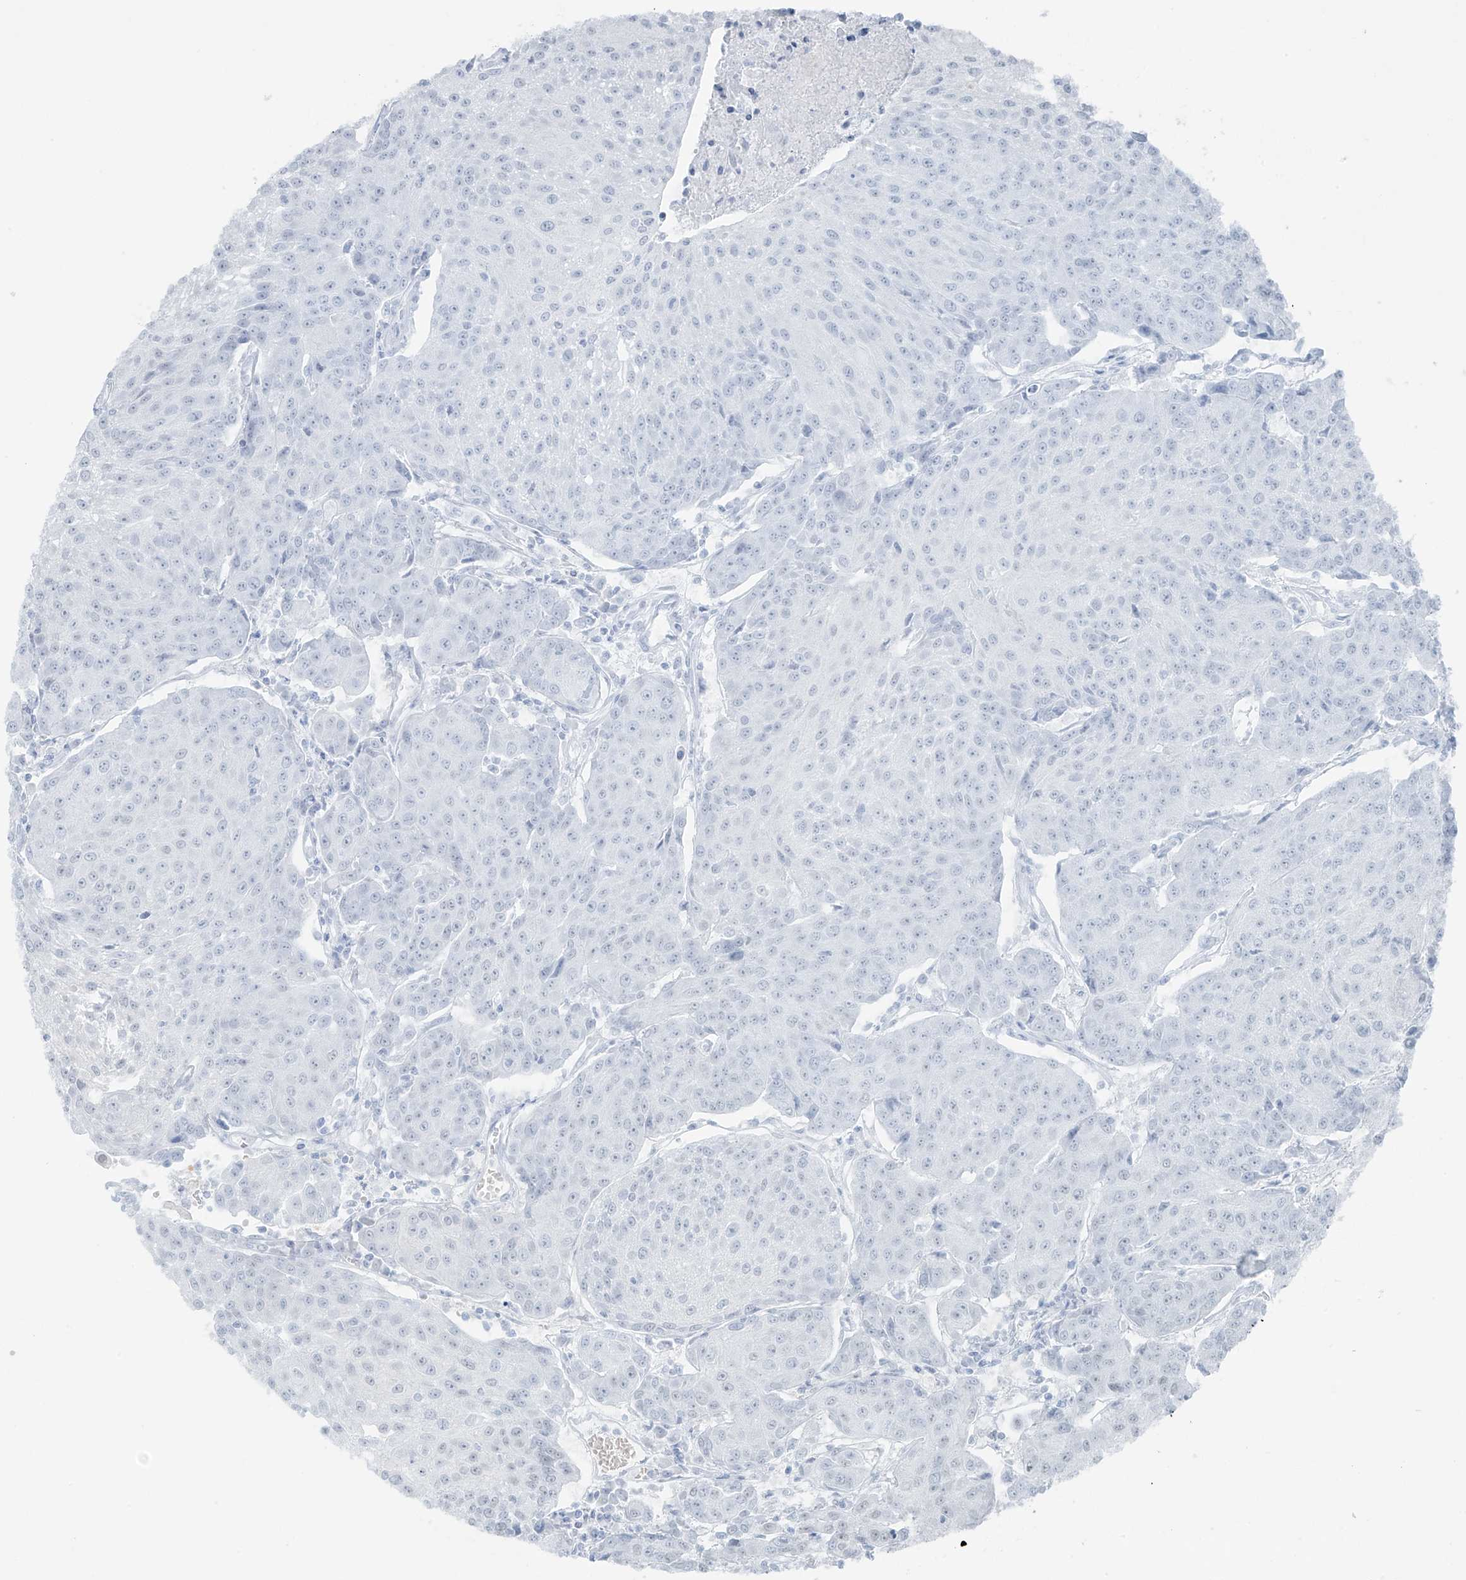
{"staining": {"intensity": "negative", "quantity": "none", "location": "none"}, "tissue": "urothelial cancer", "cell_type": "Tumor cells", "image_type": "cancer", "snomed": [{"axis": "morphology", "description": "Urothelial carcinoma, High grade"}, {"axis": "topography", "description": "Urinary bladder"}], "caption": "High-grade urothelial carcinoma was stained to show a protein in brown. There is no significant expression in tumor cells.", "gene": "TTC22", "patient": {"sex": "female", "age": 85}}